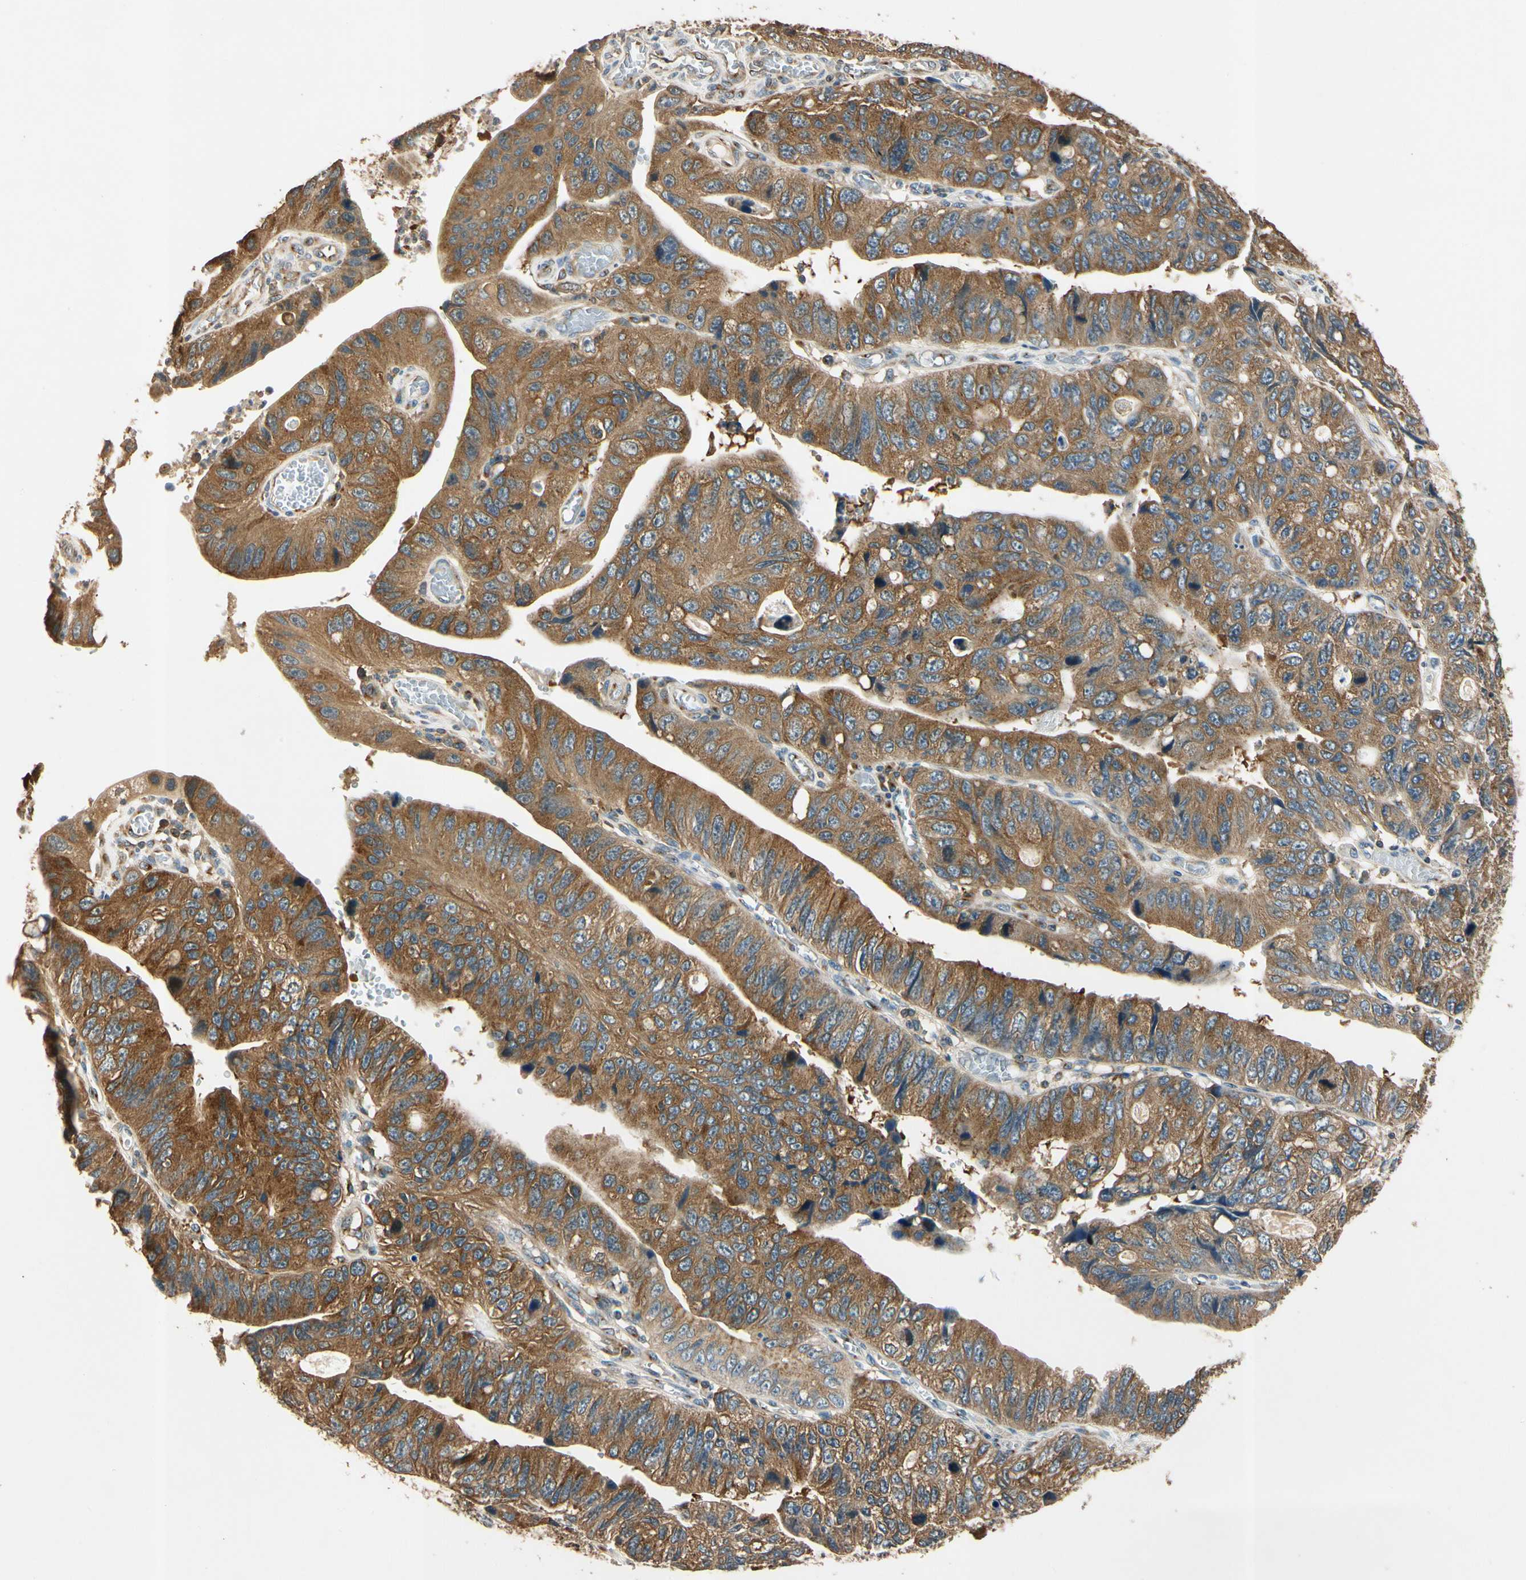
{"staining": {"intensity": "strong", "quantity": ">75%", "location": "cytoplasmic/membranous"}, "tissue": "stomach cancer", "cell_type": "Tumor cells", "image_type": "cancer", "snomed": [{"axis": "morphology", "description": "Adenocarcinoma, NOS"}, {"axis": "topography", "description": "Stomach"}], "caption": "A brown stain shows strong cytoplasmic/membranous expression of a protein in human stomach adenocarcinoma tumor cells.", "gene": "AKAP9", "patient": {"sex": "male", "age": 59}}